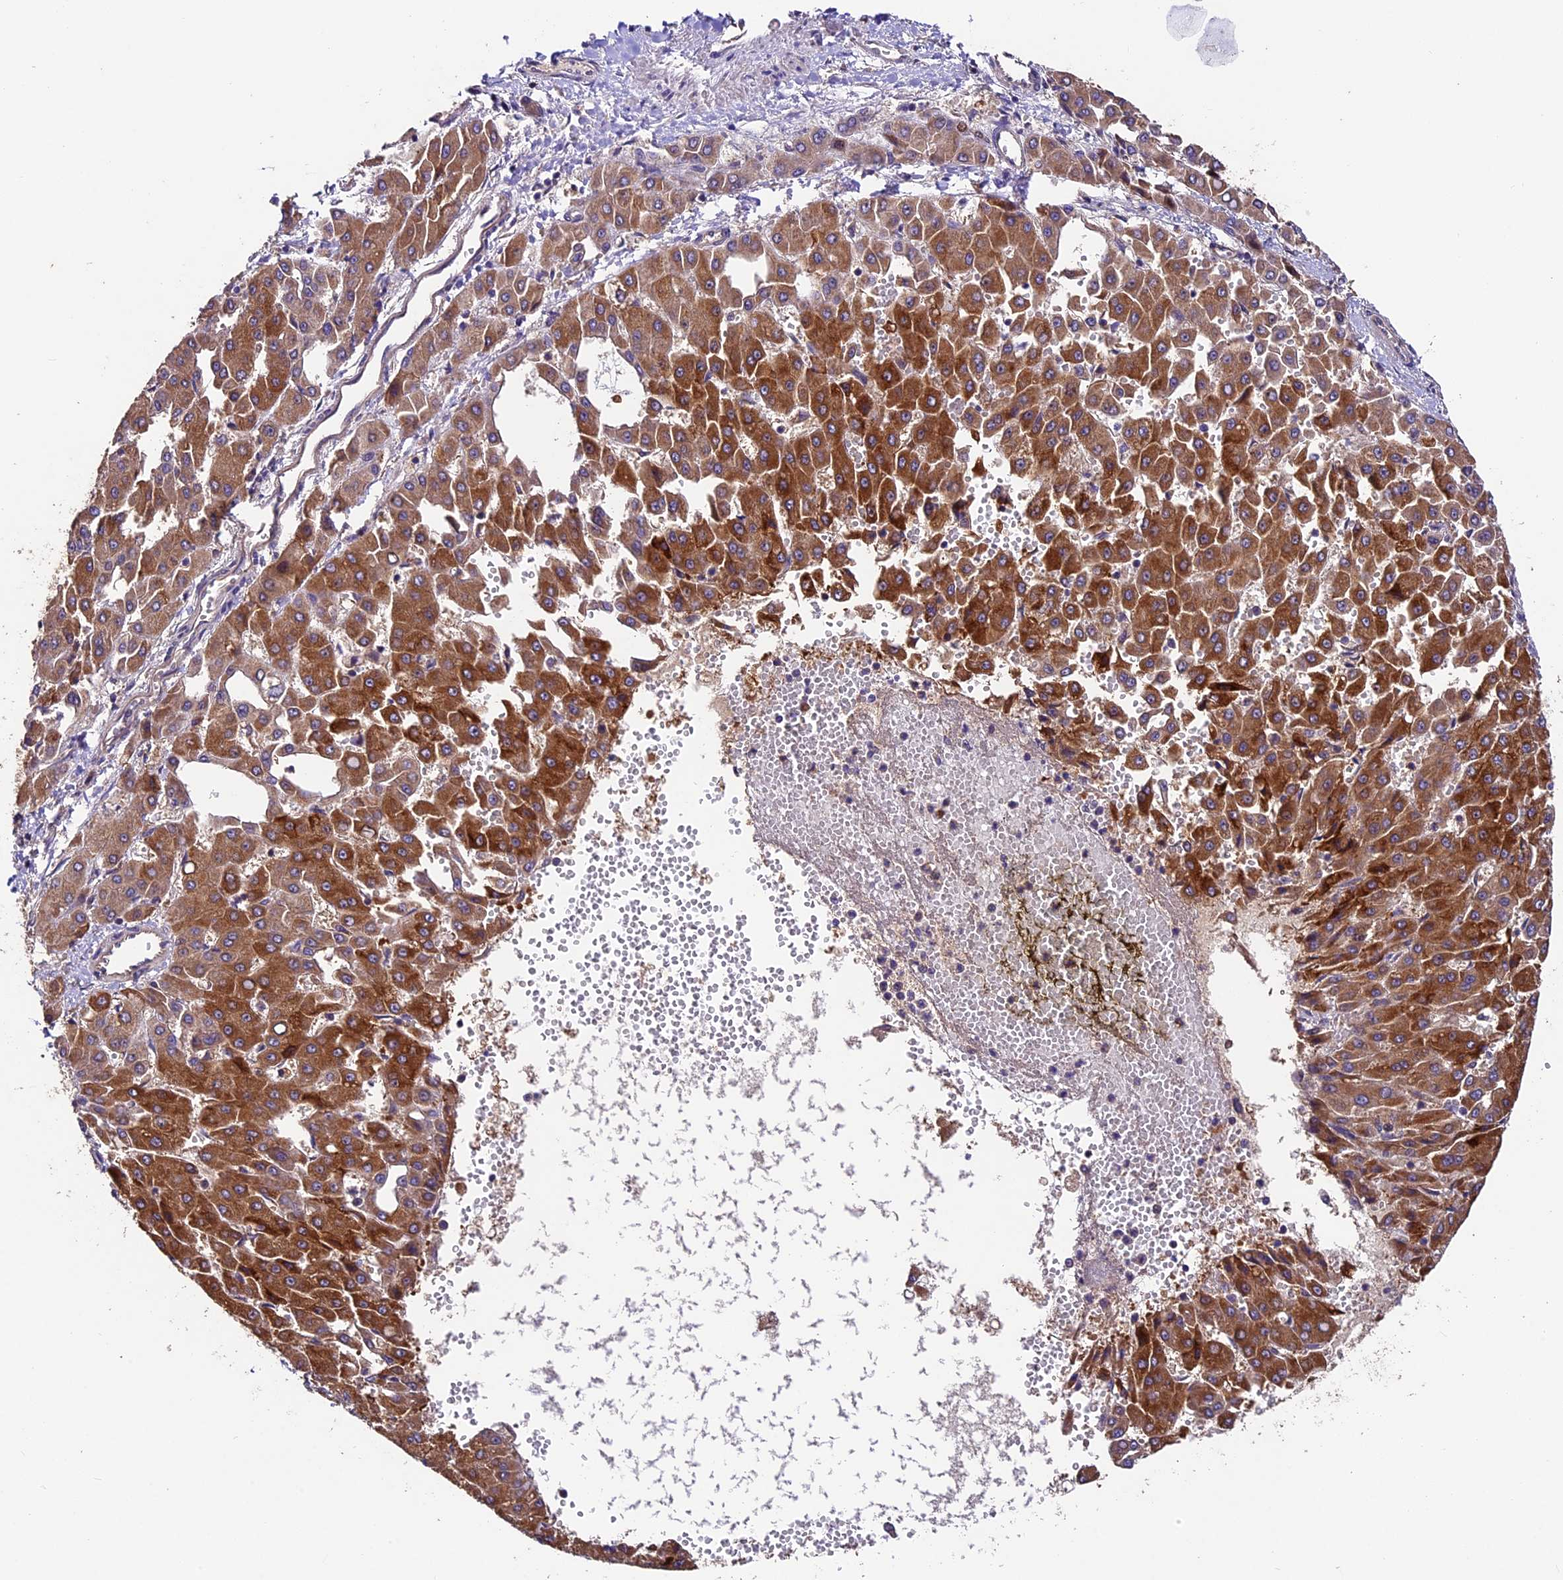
{"staining": {"intensity": "moderate", "quantity": ">75%", "location": "cytoplasmic/membranous"}, "tissue": "liver cancer", "cell_type": "Tumor cells", "image_type": "cancer", "snomed": [{"axis": "morphology", "description": "Carcinoma, Hepatocellular, NOS"}, {"axis": "topography", "description": "Liver"}], "caption": "Liver hepatocellular carcinoma was stained to show a protein in brown. There is medium levels of moderate cytoplasmic/membranous expression in approximately >75% of tumor cells.", "gene": "SBNO2", "patient": {"sex": "male", "age": 47}}